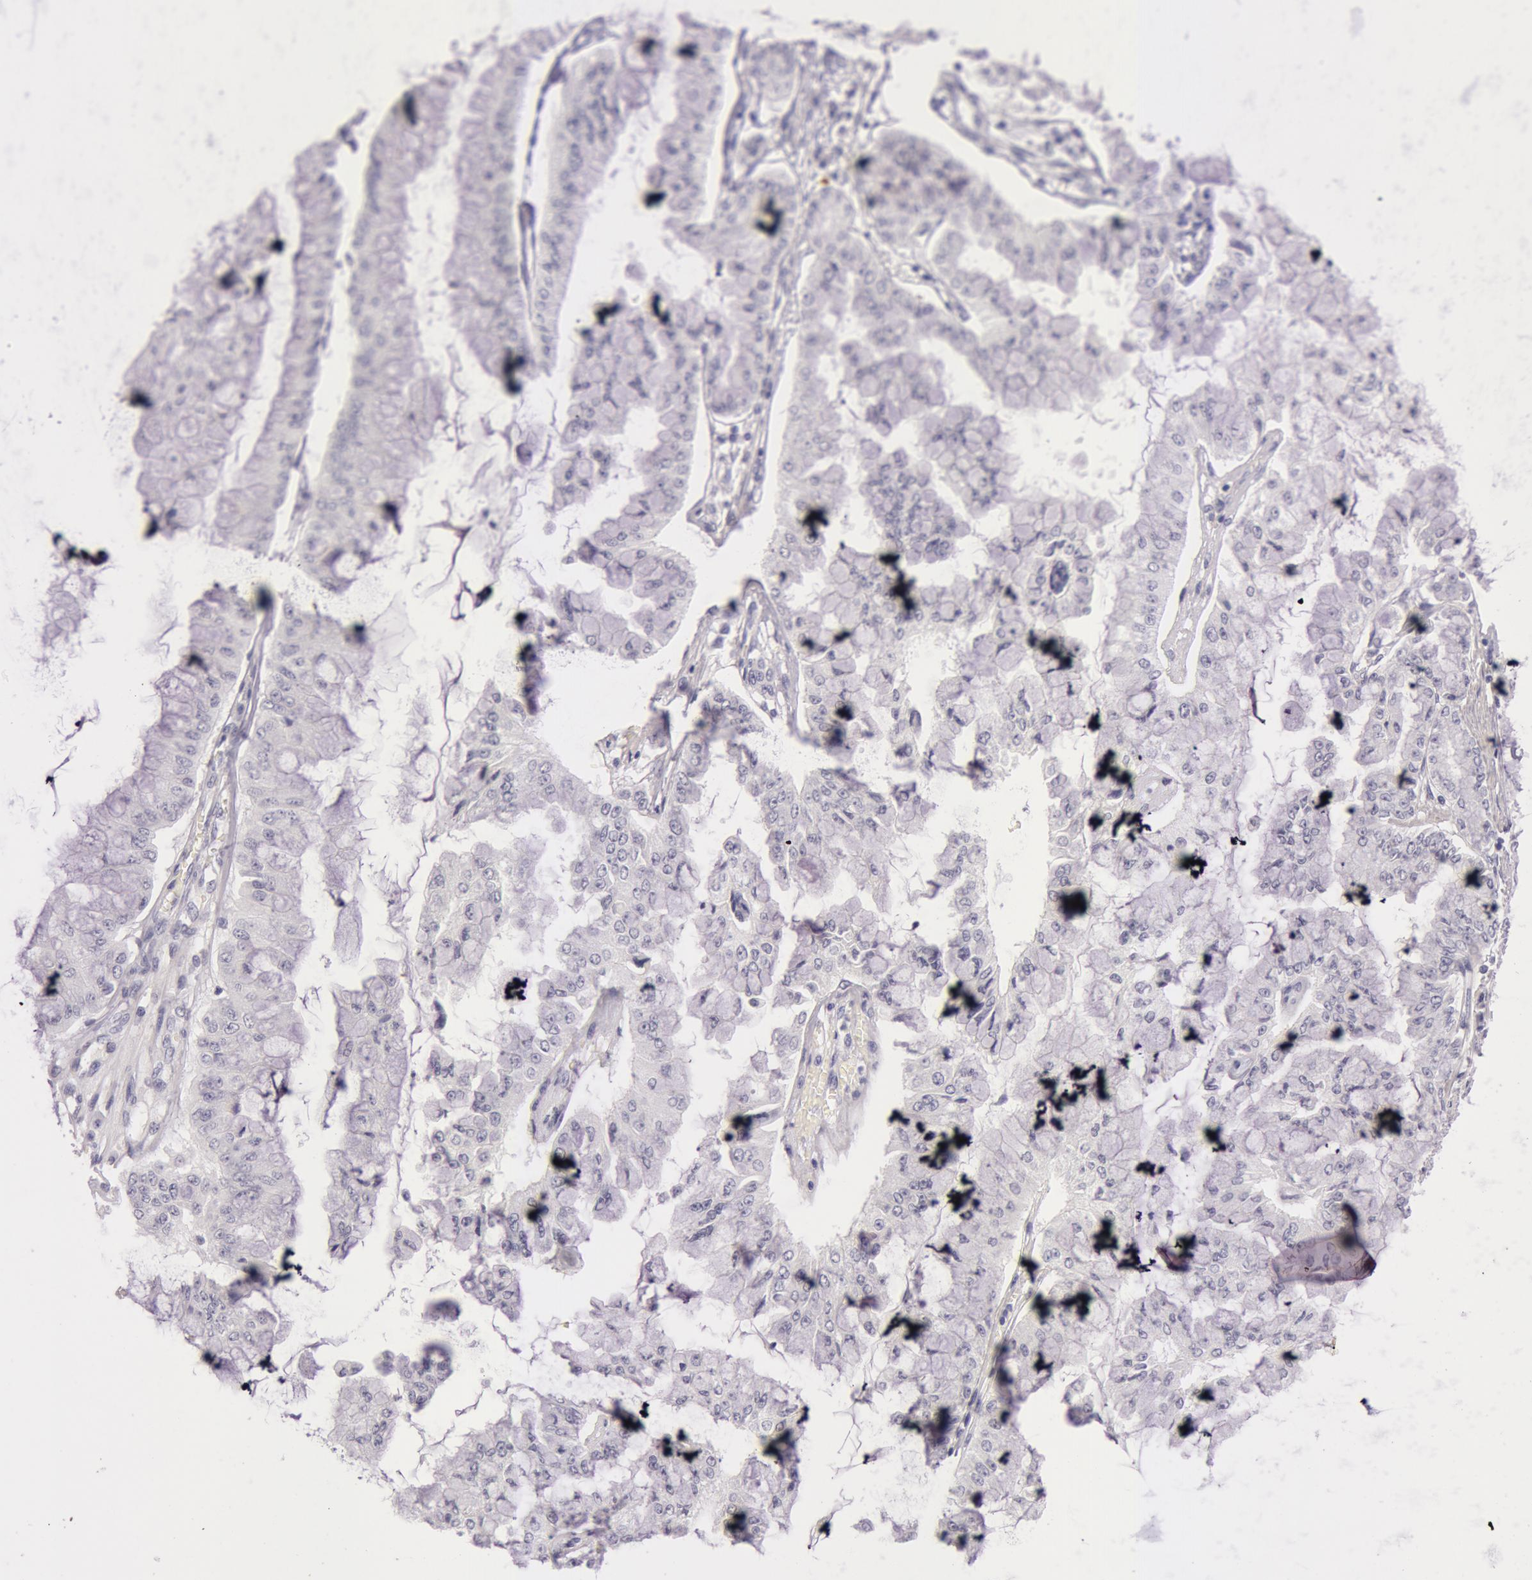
{"staining": {"intensity": "negative", "quantity": "none", "location": "none"}, "tissue": "liver cancer", "cell_type": "Tumor cells", "image_type": "cancer", "snomed": [{"axis": "morphology", "description": "Cholangiocarcinoma"}, {"axis": "topography", "description": "Liver"}], "caption": "DAB (3,3'-diaminobenzidine) immunohistochemical staining of human liver cholangiocarcinoma demonstrates no significant positivity in tumor cells.", "gene": "RBMY1F", "patient": {"sex": "female", "age": 79}}